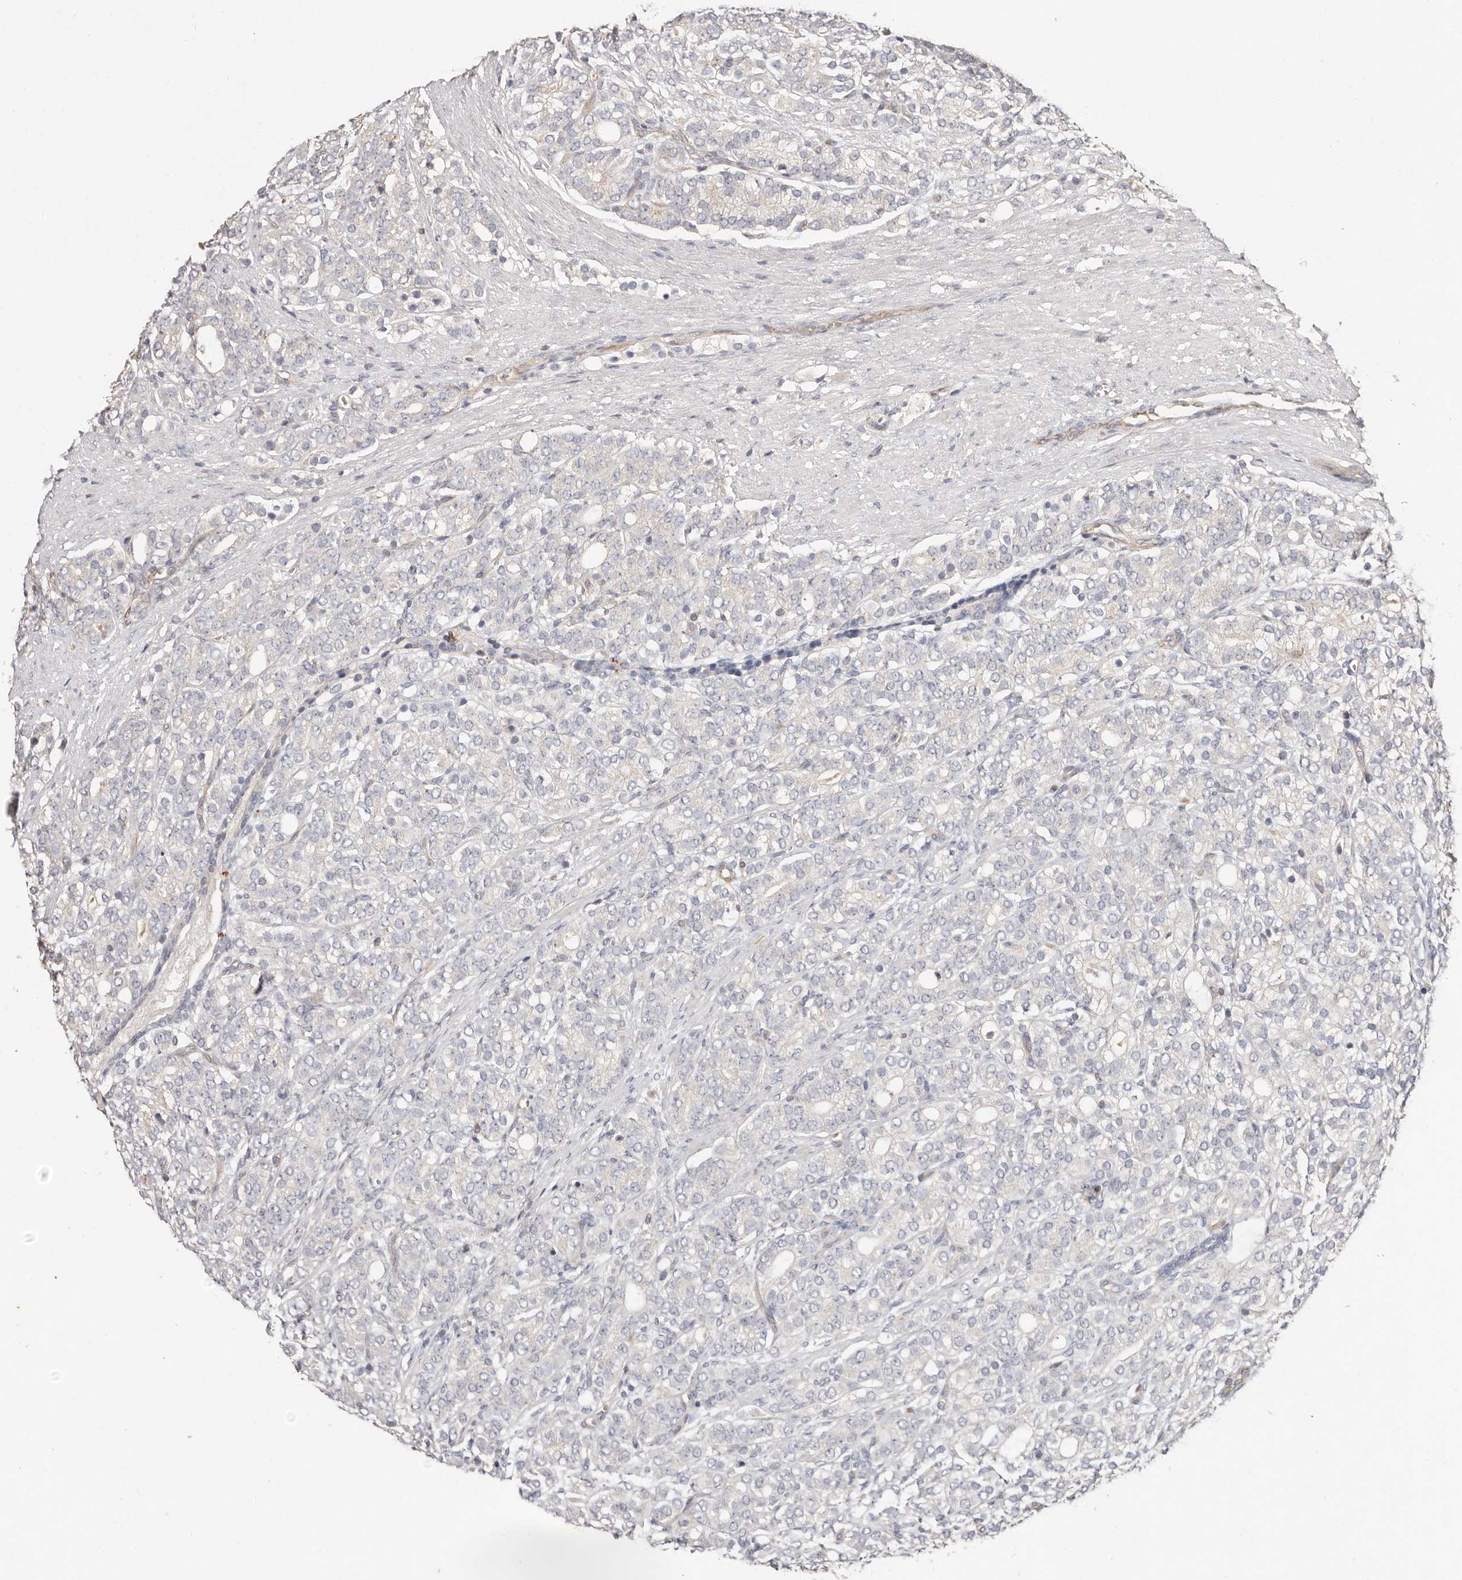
{"staining": {"intensity": "negative", "quantity": "none", "location": "none"}, "tissue": "prostate cancer", "cell_type": "Tumor cells", "image_type": "cancer", "snomed": [{"axis": "morphology", "description": "Adenocarcinoma, High grade"}, {"axis": "topography", "description": "Prostate"}], "caption": "The immunohistochemistry (IHC) photomicrograph has no significant expression in tumor cells of prostate cancer tissue. (IHC, brightfield microscopy, high magnification).", "gene": "THBS3", "patient": {"sex": "male", "age": 57}}